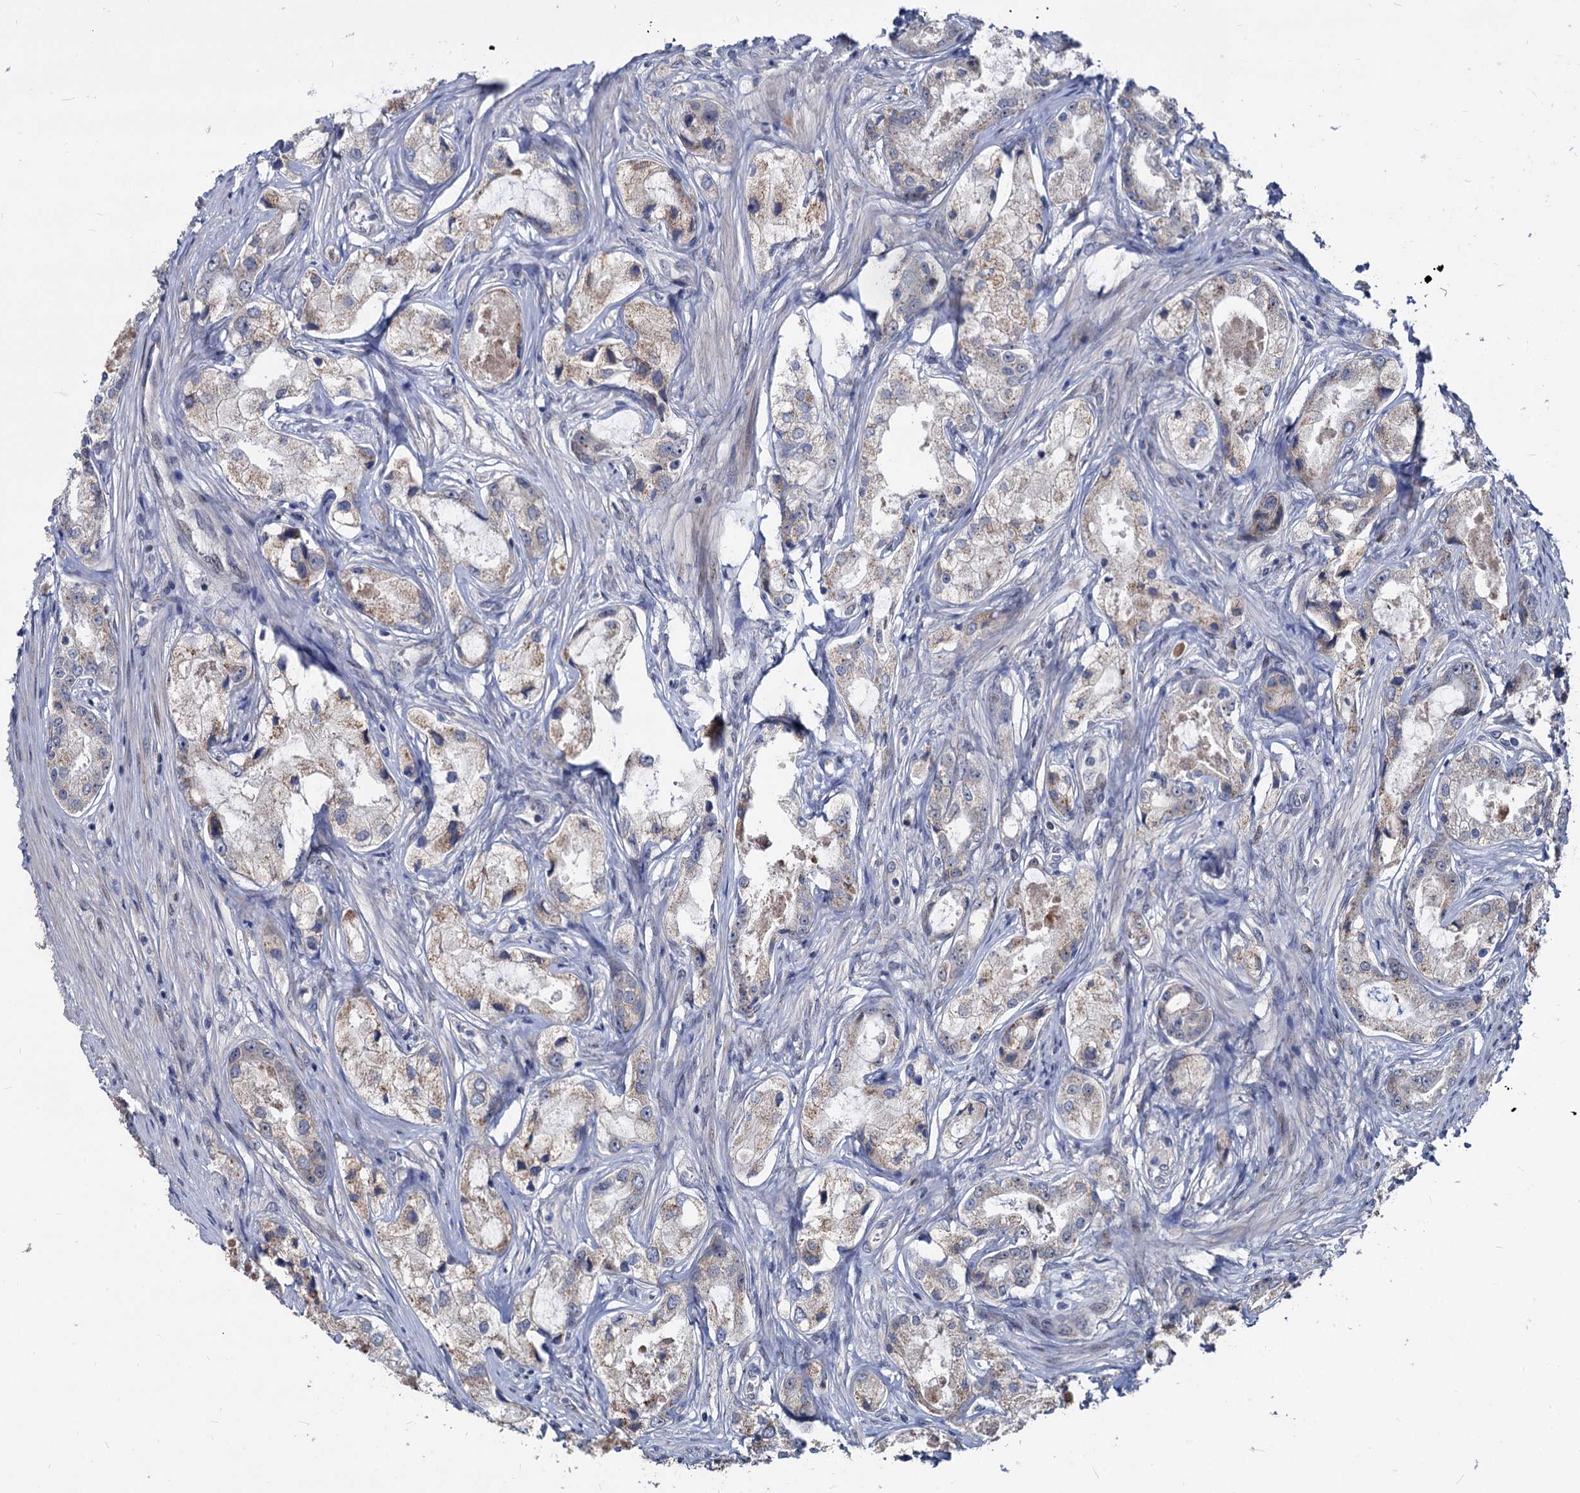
{"staining": {"intensity": "negative", "quantity": "none", "location": "none"}, "tissue": "prostate cancer", "cell_type": "Tumor cells", "image_type": "cancer", "snomed": [{"axis": "morphology", "description": "Adenocarcinoma, Low grade"}, {"axis": "topography", "description": "Prostate"}], "caption": "Human prostate low-grade adenocarcinoma stained for a protein using IHC demonstrates no positivity in tumor cells.", "gene": "SMAGP", "patient": {"sex": "male", "age": 68}}